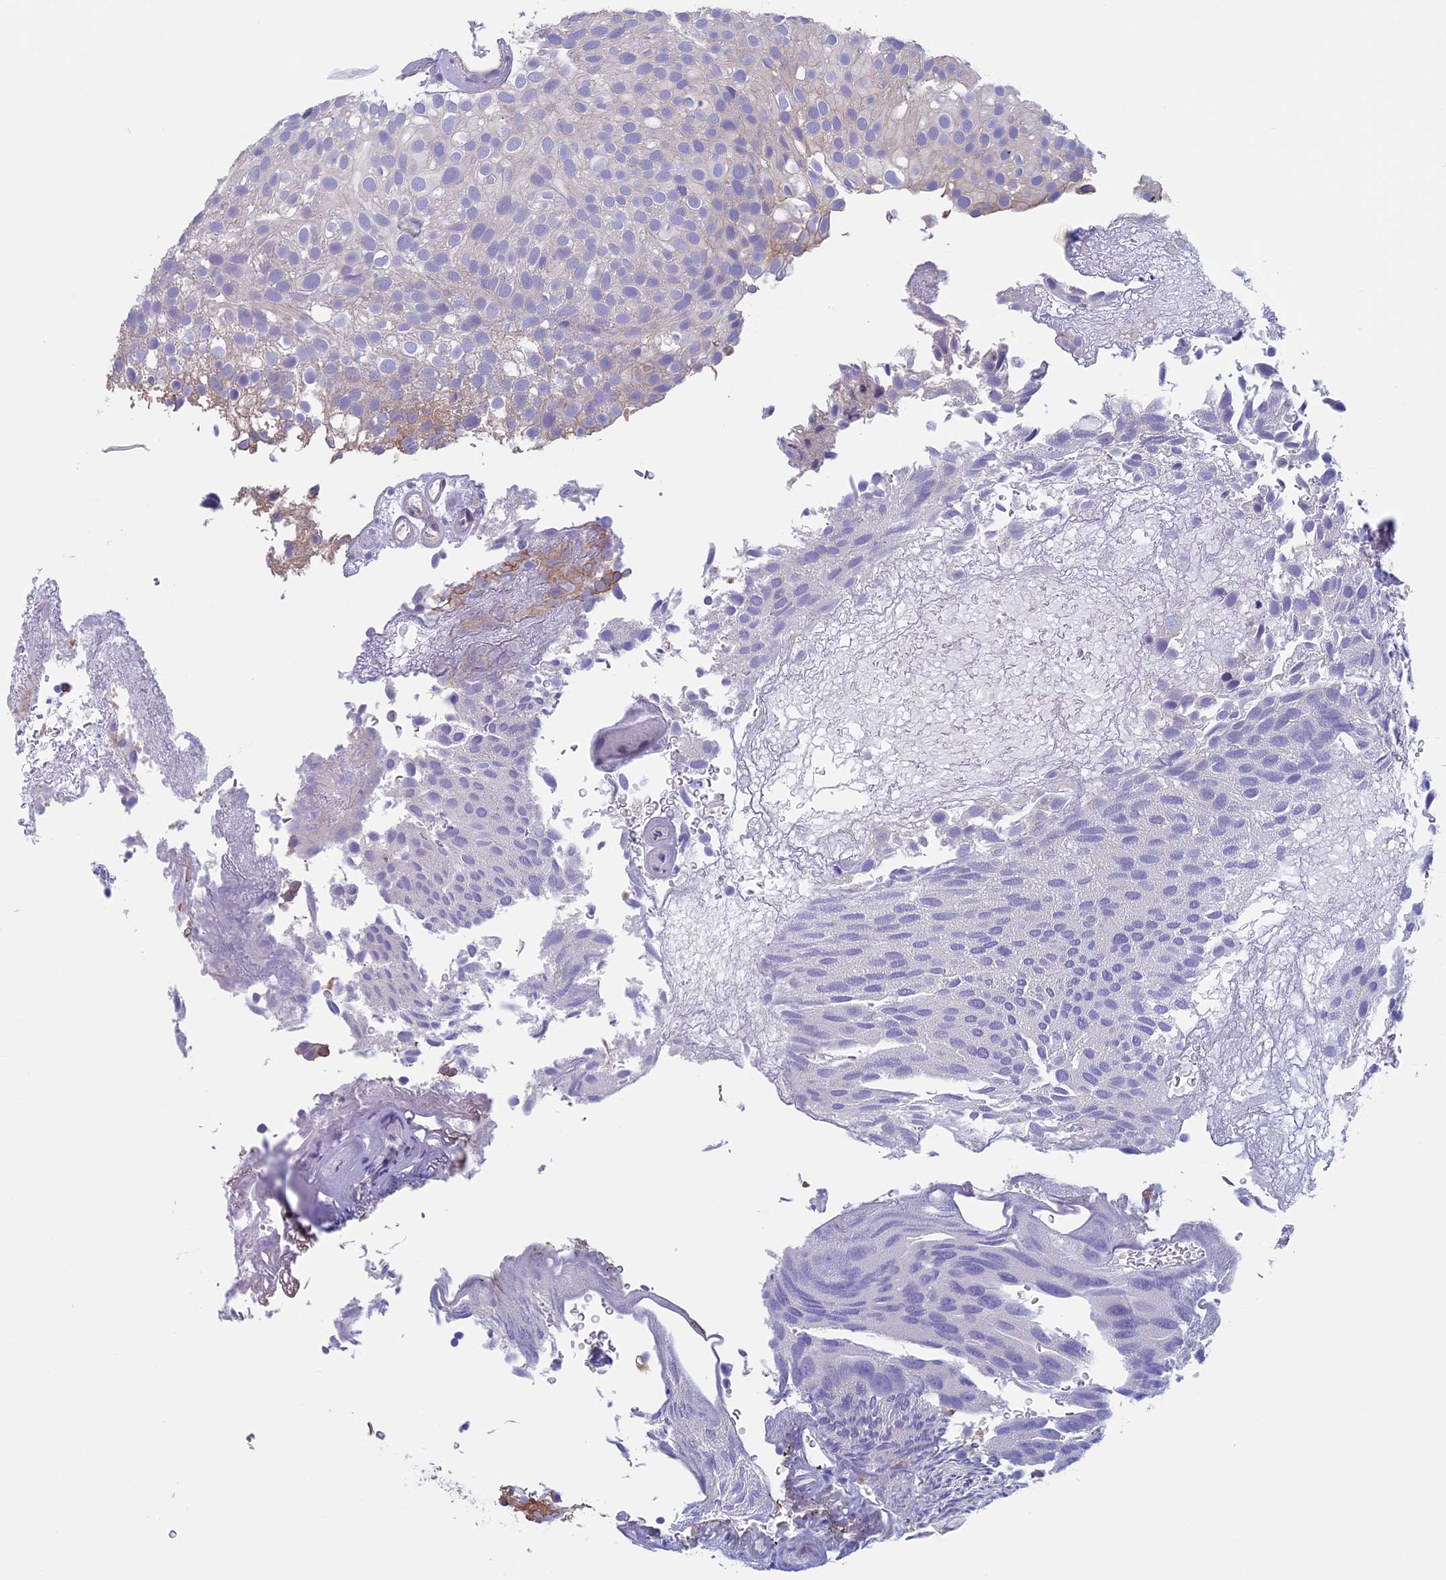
{"staining": {"intensity": "negative", "quantity": "none", "location": "none"}, "tissue": "urothelial cancer", "cell_type": "Tumor cells", "image_type": "cancer", "snomed": [{"axis": "morphology", "description": "Urothelial carcinoma, Low grade"}, {"axis": "topography", "description": "Urinary bladder"}], "caption": "Tumor cells show no significant protein expression in low-grade urothelial carcinoma. (Stains: DAB (3,3'-diaminobenzidine) IHC with hematoxylin counter stain, Microscopy: brightfield microscopy at high magnification).", "gene": "CNOT6L", "patient": {"sex": "male", "age": 78}}